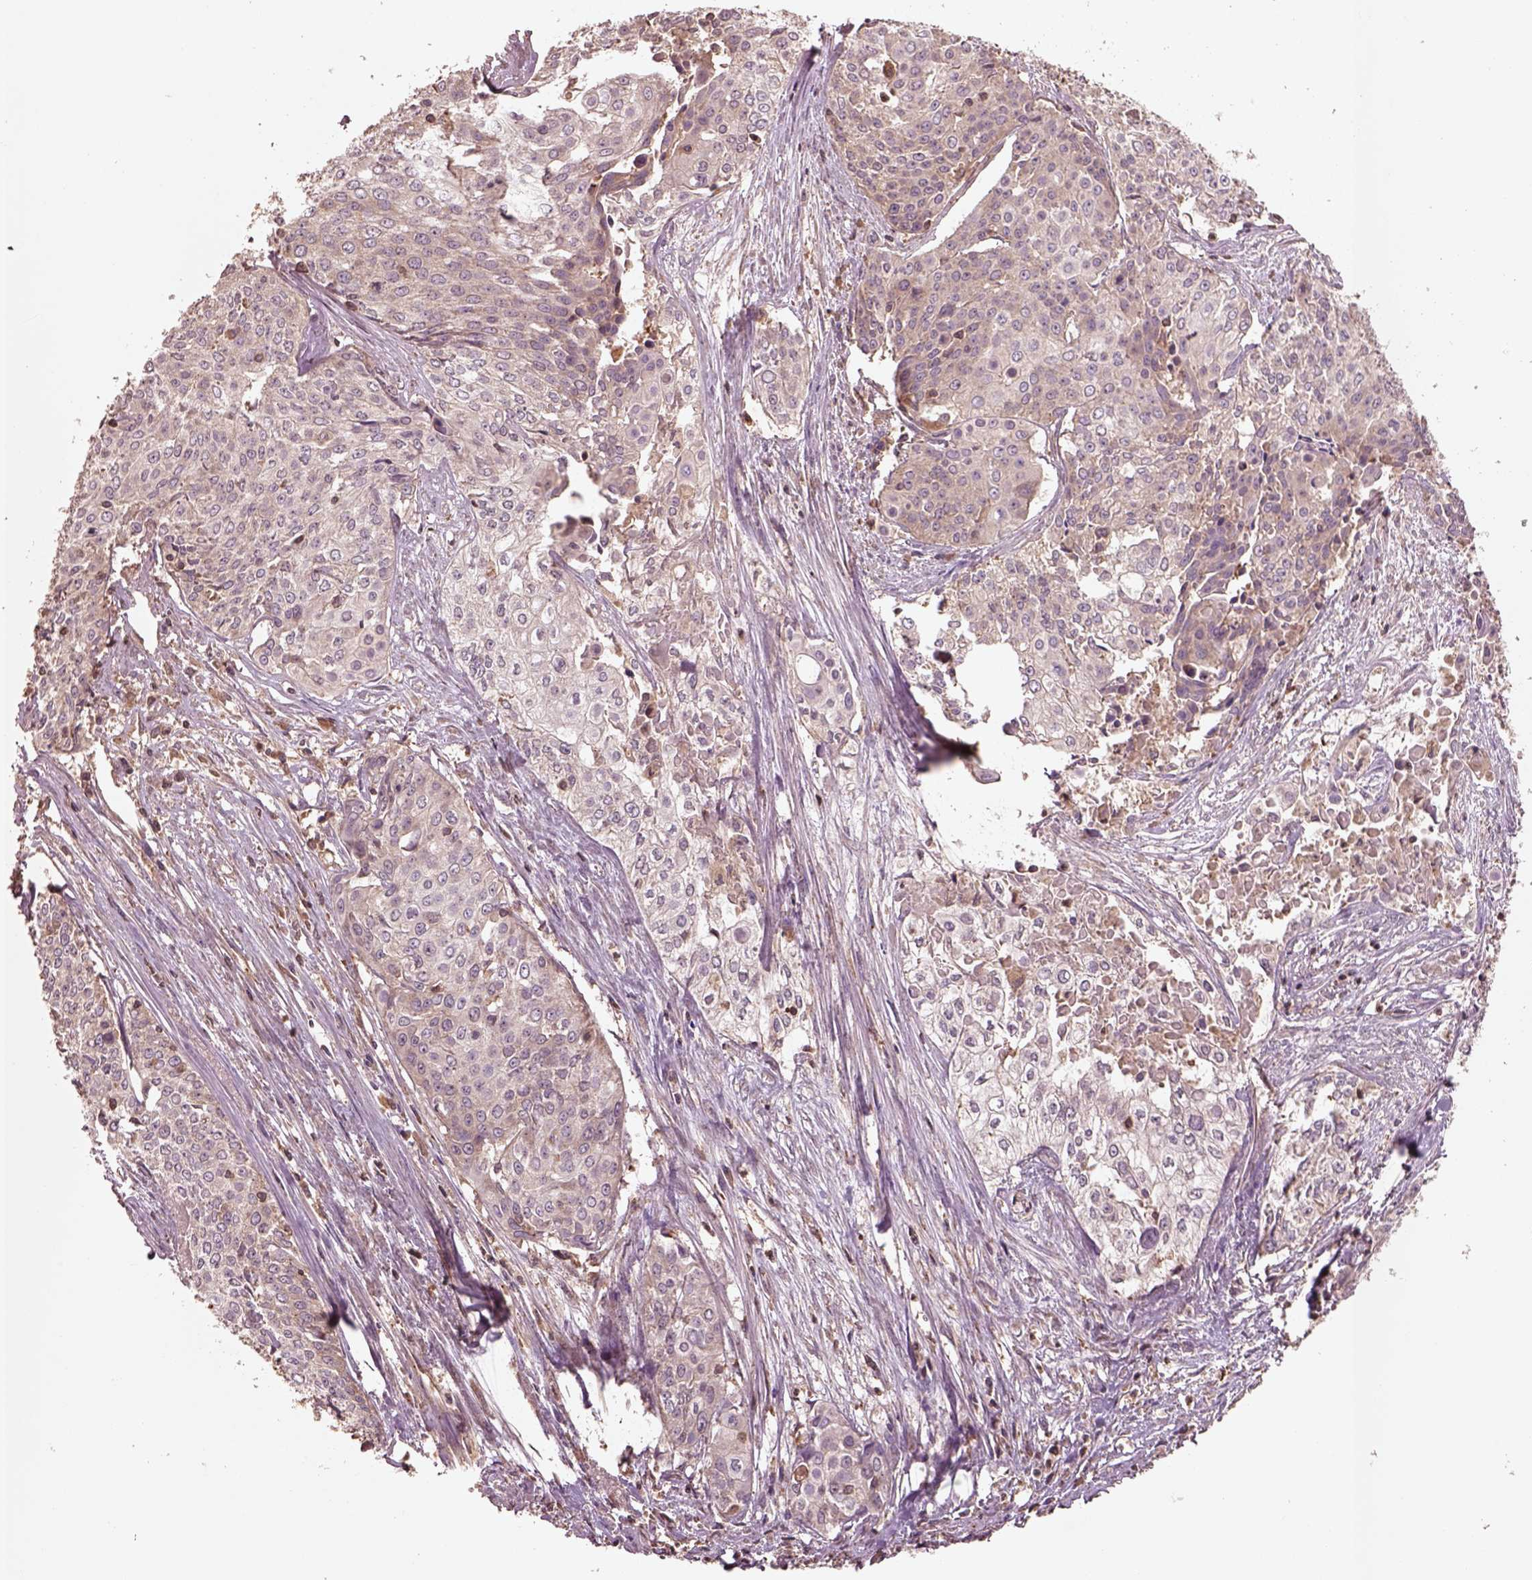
{"staining": {"intensity": "negative", "quantity": "none", "location": "none"}, "tissue": "cervical cancer", "cell_type": "Tumor cells", "image_type": "cancer", "snomed": [{"axis": "morphology", "description": "Squamous cell carcinoma, NOS"}, {"axis": "topography", "description": "Cervix"}], "caption": "This is a image of immunohistochemistry staining of squamous cell carcinoma (cervical), which shows no positivity in tumor cells. (Immunohistochemistry, brightfield microscopy, high magnification).", "gene": "TRADD", "patient": {"sex": "female", "age": 39}}